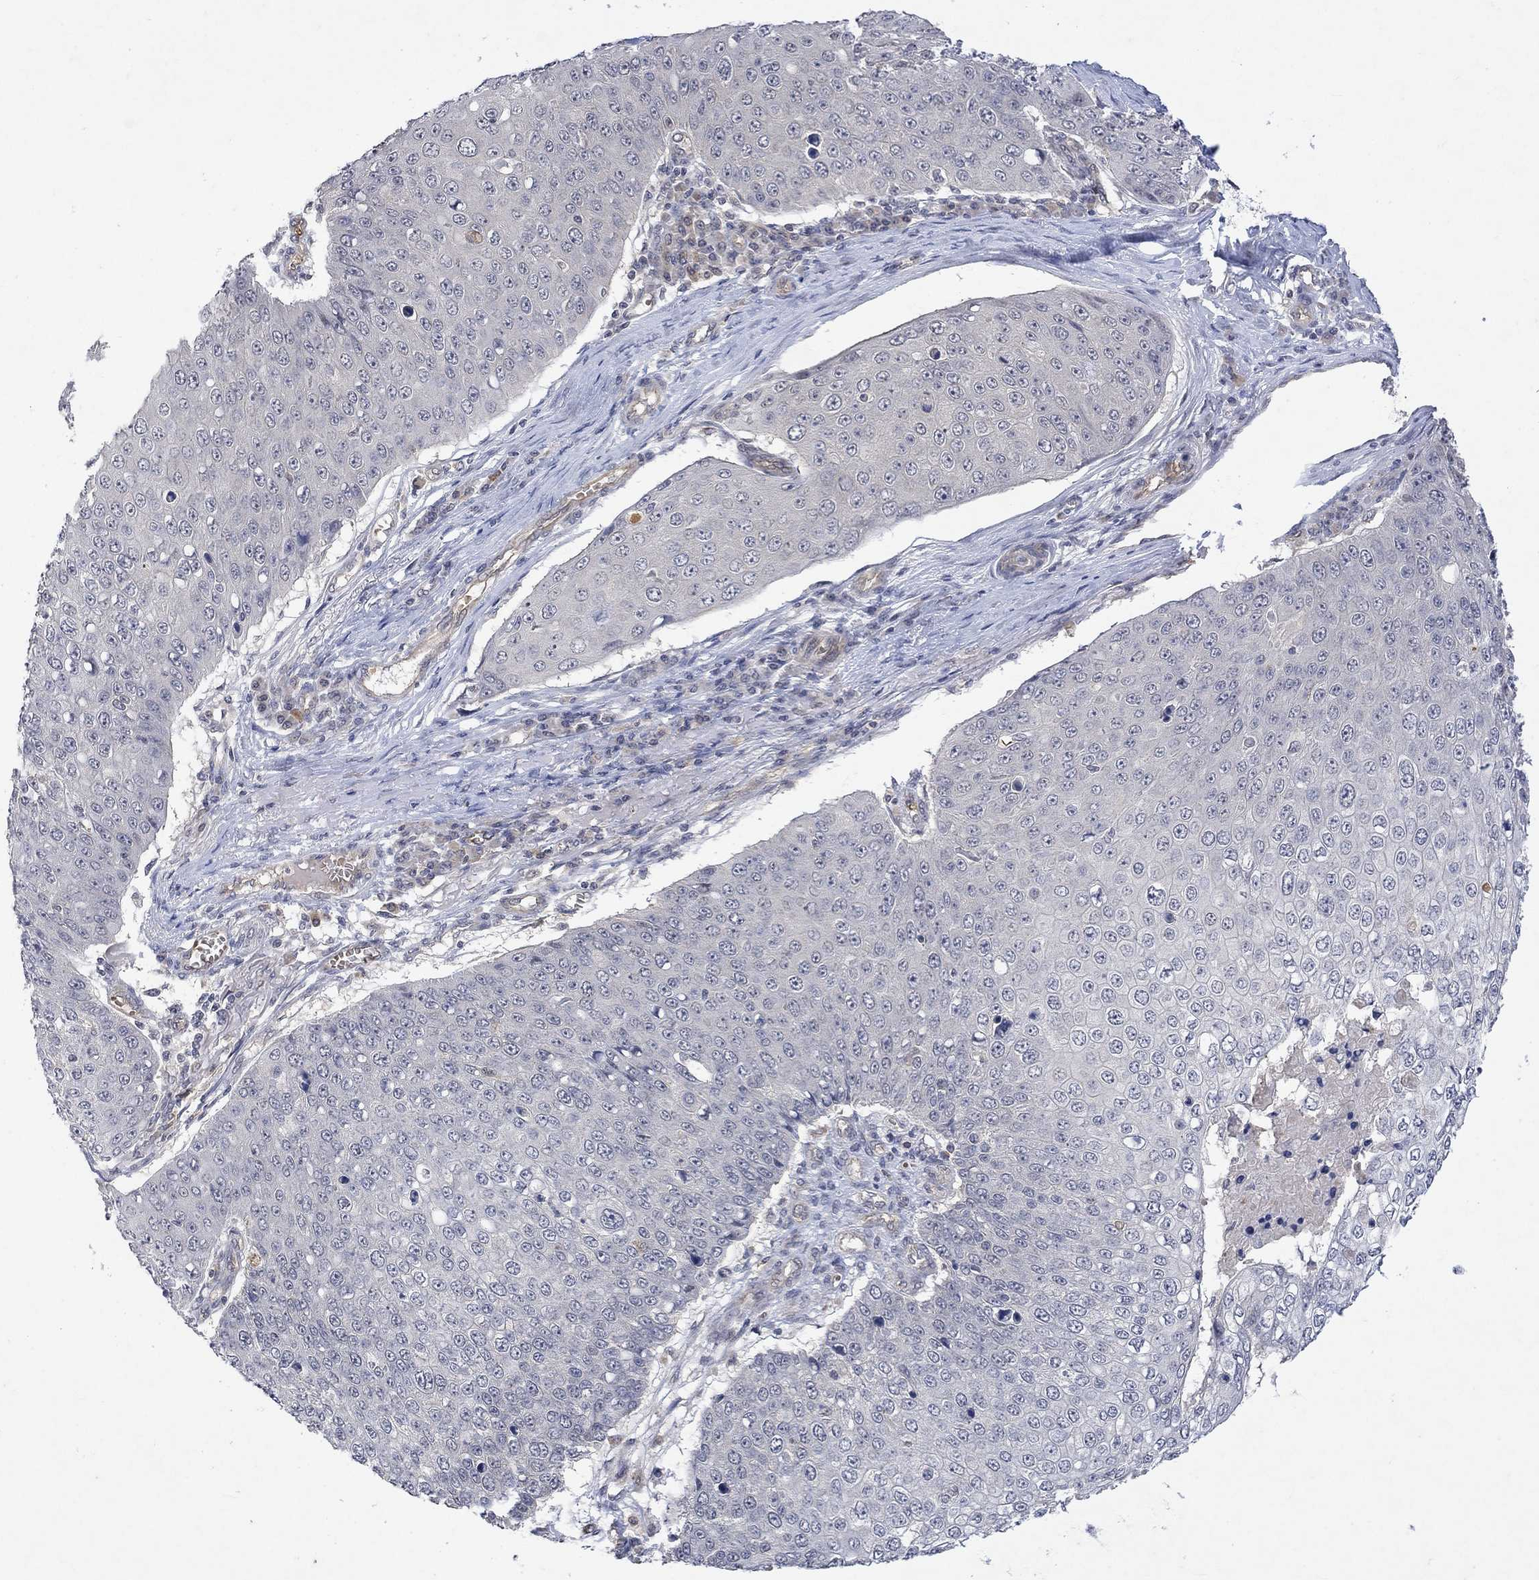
{"staining": {"intensity": "negative", "quantity": "none", "location": "none"}, "tissue": "skin cancer", "cell_type": "Tumor cells", "image_type": "cancer", "snomed": [{"axis": "morphology", "description": "Squamous cell carcinoma, NOS"}, {"axis": "topography", "description": "Skin"}], "caption": "The micrograph displays no staining of tumor cells in skin squamous cell carcinoma.", "gene": "GRIN2D", "patient": {"sex": "male", "age": 71}}